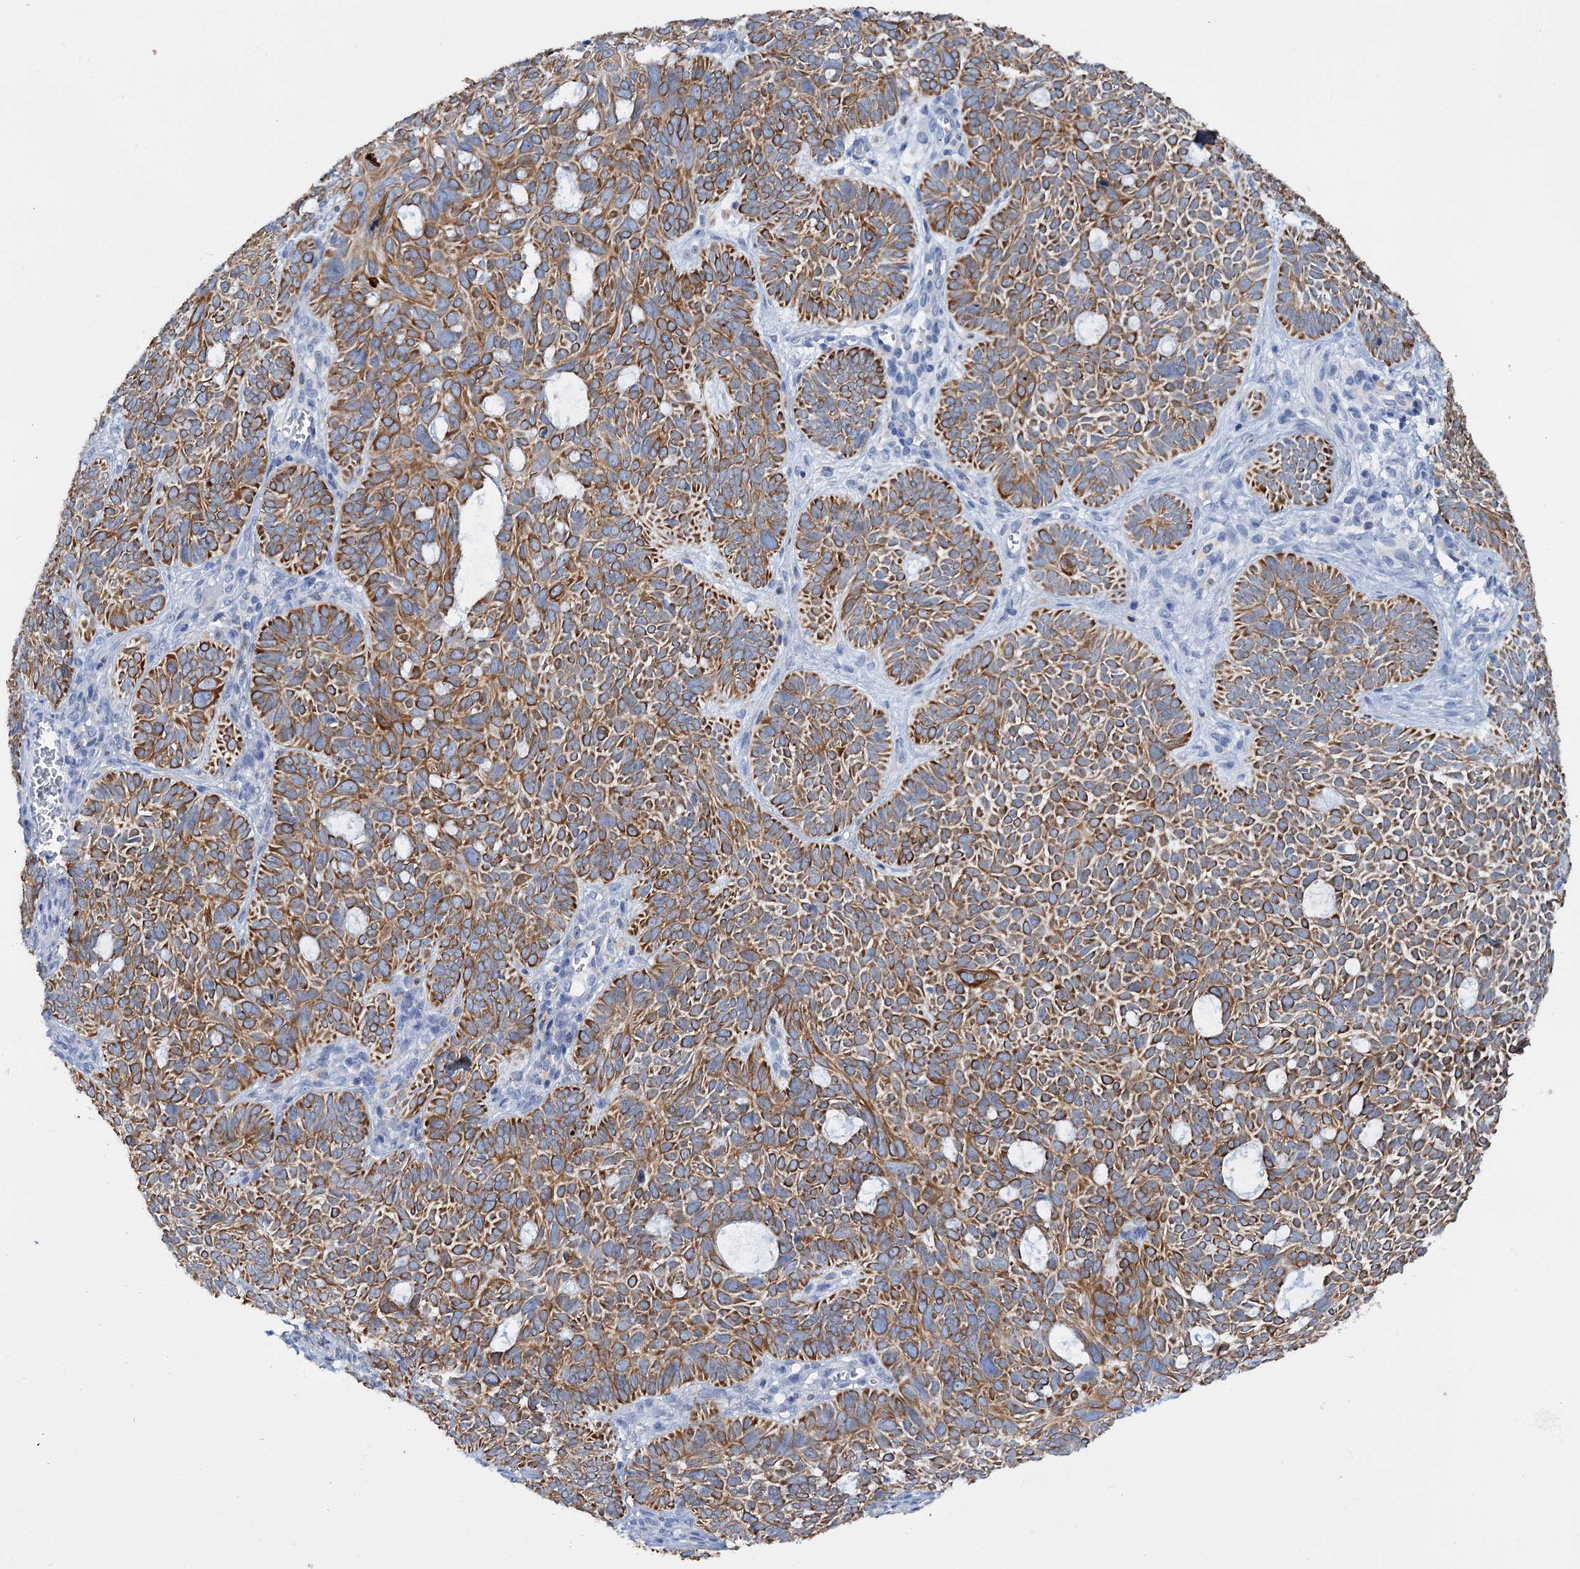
{"staining": {"intensity": "moderate", "quantity": ">75%", "location": "cytoplasmic/membranous"}, "tissue": "skin cancer", "cell_type": "Tumor cells", "image_type": "cancer", "snomed": [{"axis": "morphology", "description": "Basal cell carcinoma"}, {"axis": "topography", "description": "Skin"}], "caption": "Protein staining displays moderate cytoplasmic/membranous expression in approximately >75% of tumor cells in basal cell carcinoma (skin).", "gene": "FAAP20", "patient": {"sex": "male", "age": 69}}